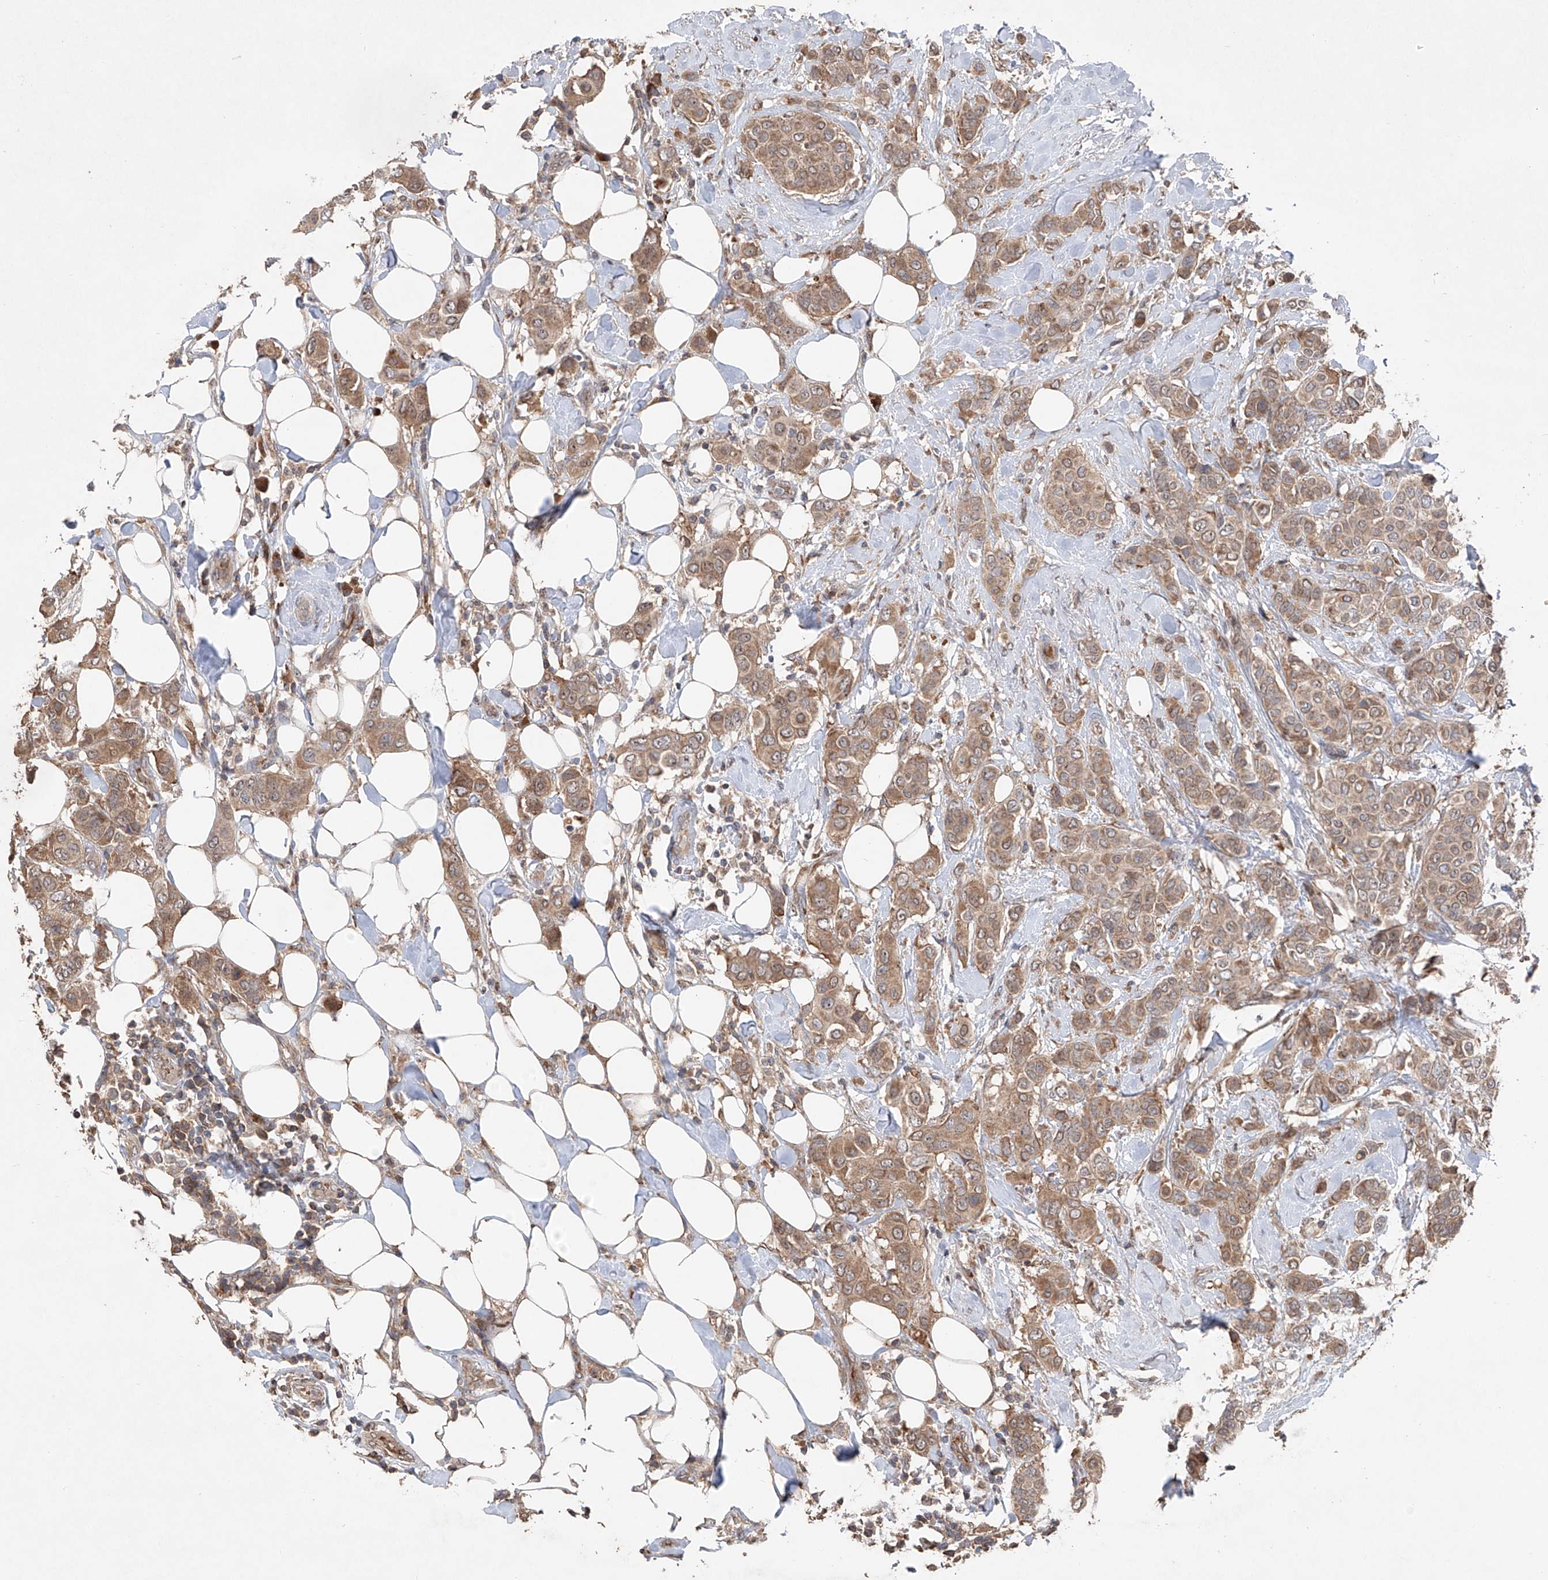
{"staining": {"intensity": "moderate", "quantity": ">75%", "location": "cytoplasmic/membranous"}, "tissue": "breast cancer", "cell_type": "Tumor cells", "image_type": "cancer", "snomed": [{"axis": "morphology", "description": "Lobular carcinoma"}, {"axis": "topography", "description": "Breast"}], "caption": "The histopathology image reveals immunohistochemical staining of breast cancer (lobular carcinoma). There is moderate cytoplasmic/membranous expression is appreciated in approximately >75% of tumor cells. The protein of interest is stained brown, and the nuclei are stained in blue (DAB (3,3'-diaminobenzidine) IHC with brightfield microscopy, high magnification).", "gene": "EDN1", "patient": {"sex": "female", "age": 51}}